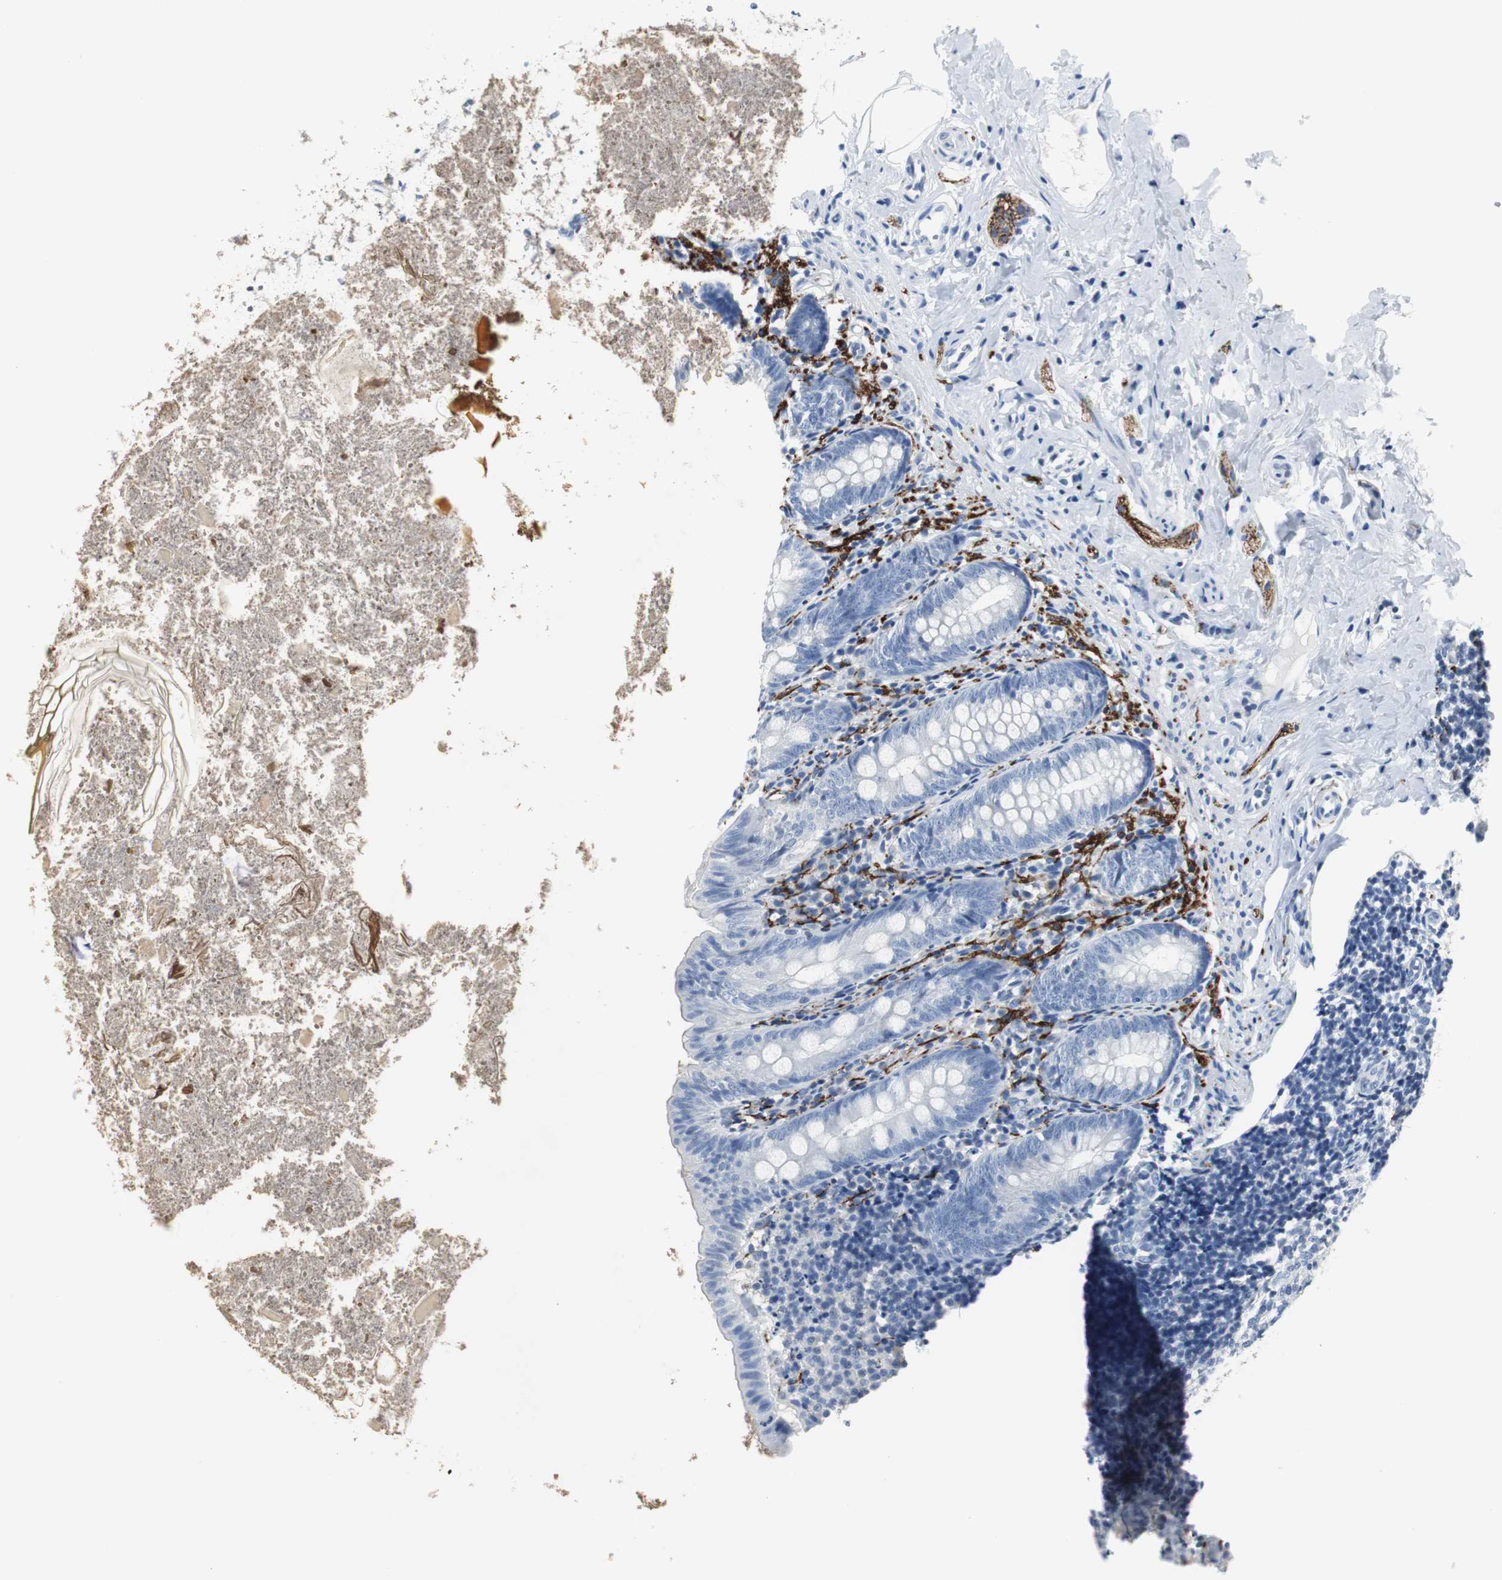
{"staining": {"intensity": "negative", "quantity": "none", "location": "none"}, "tissue": "appendix", "cell_type": "Glandular cells", "image_type": "normal", "snomed": [{"axis": "morphology", "description": "Normal tissue, NOS"}, {"axis": "topography", "description": "Appendix"}], "caption": "Micrograph shows no protein staining in glandular cells of normal appendix. (Stains: DAB (3,3'-diaminobenzidine) IHC with hematoxylin counter stain, Microscopy: brightfield microscopy at high magnification).", "gene": "GAP43", "patient": {"sex": "female", "age": 10}}